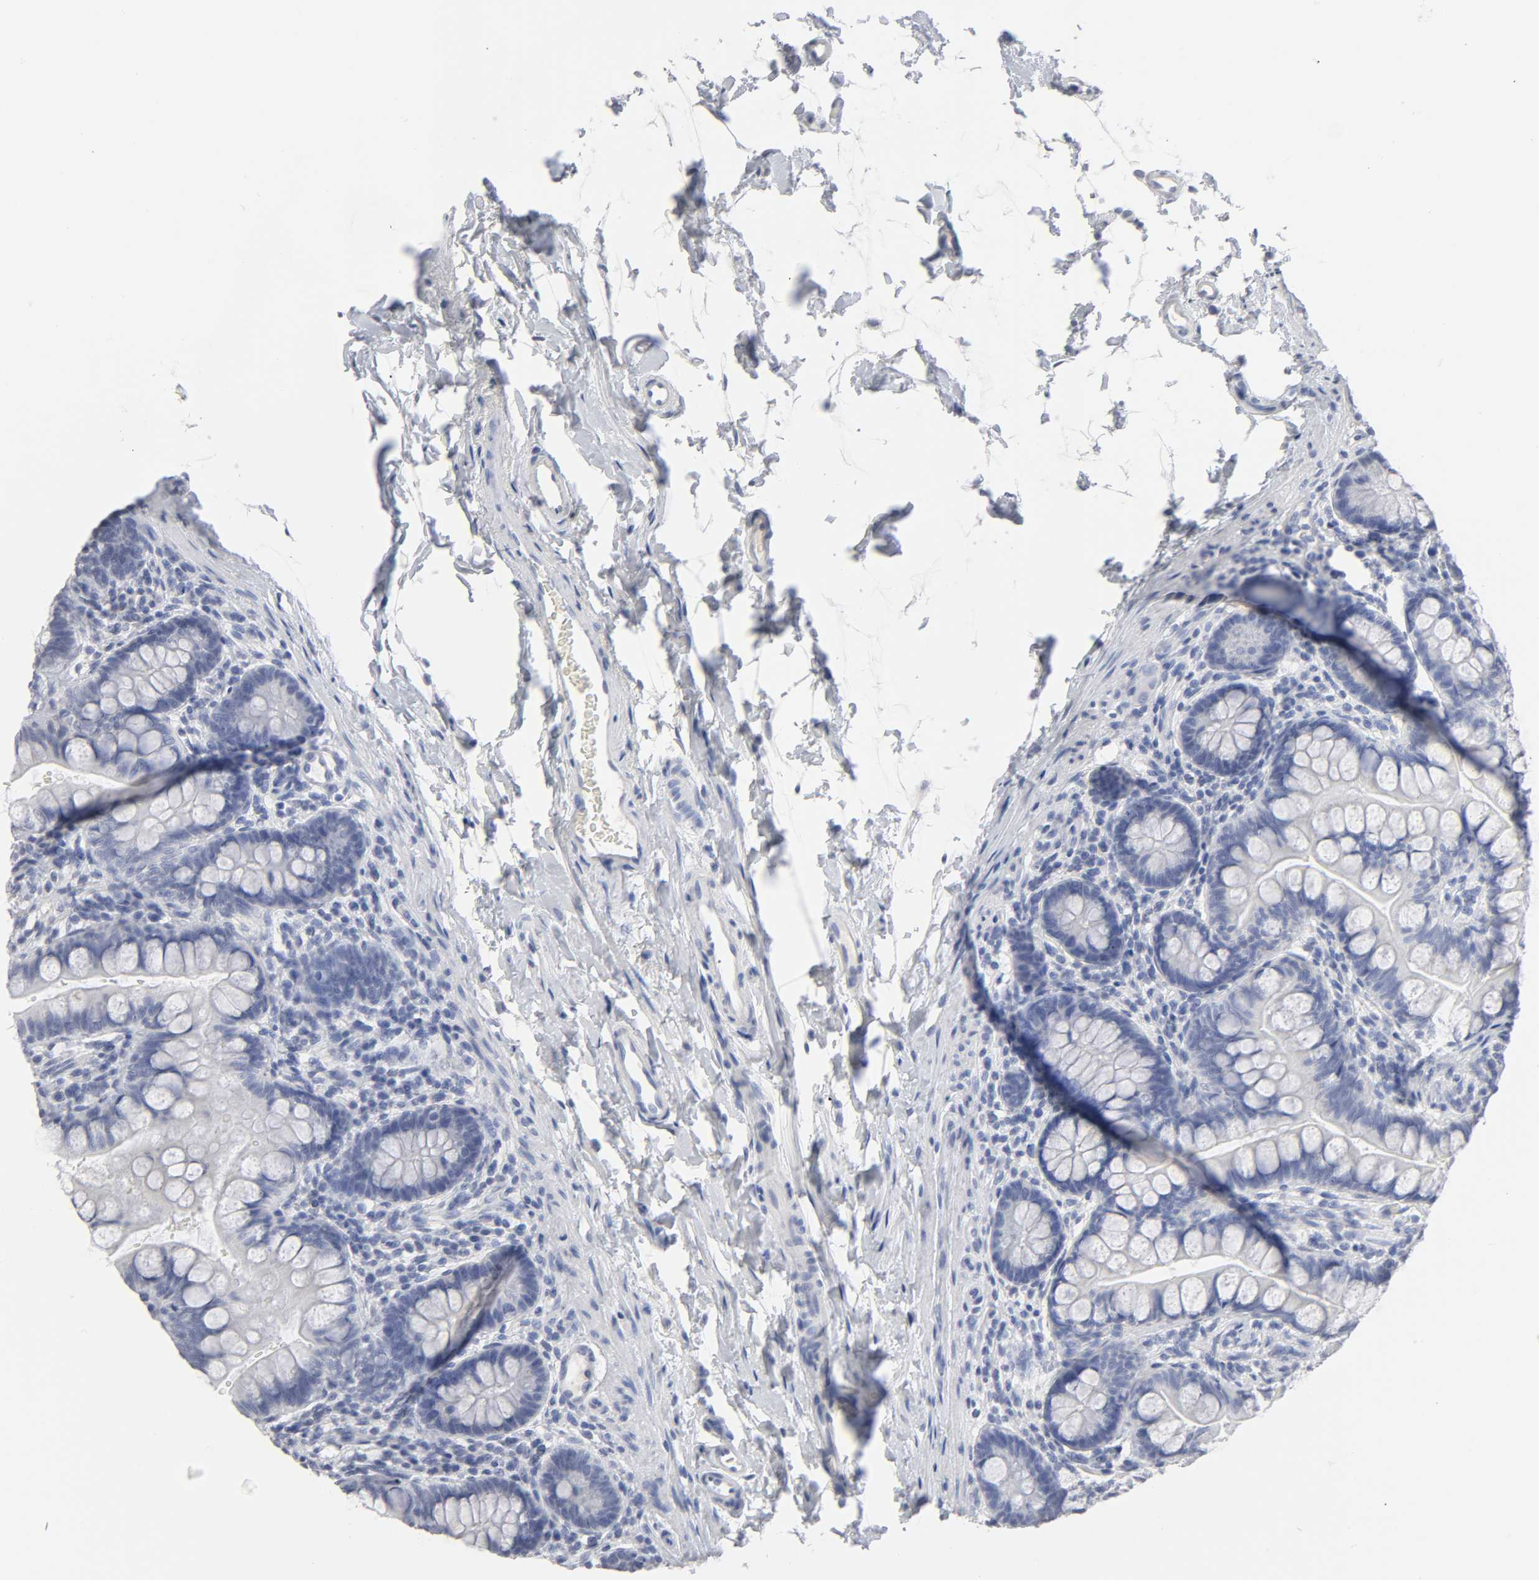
{"staining": {"intensity": "negative", "quantity": "none", "location": "none"}, "tissue": "small intestine", "cell_type": "Glandular cells", "image_type": "normal", "snomed": [{"axis": "morphology", "description": "Normal tissue, NOS"}, {"axis": "topography", "description": "Small intestine"}], "caption": "DAB immunohistochemical staining of unremarkable small intestine displays no significant expression in glandular cells. Nuclei are stained in blue.", "gene": "SLCO1B3", "patient": {"sex": "female", "age": 58}}